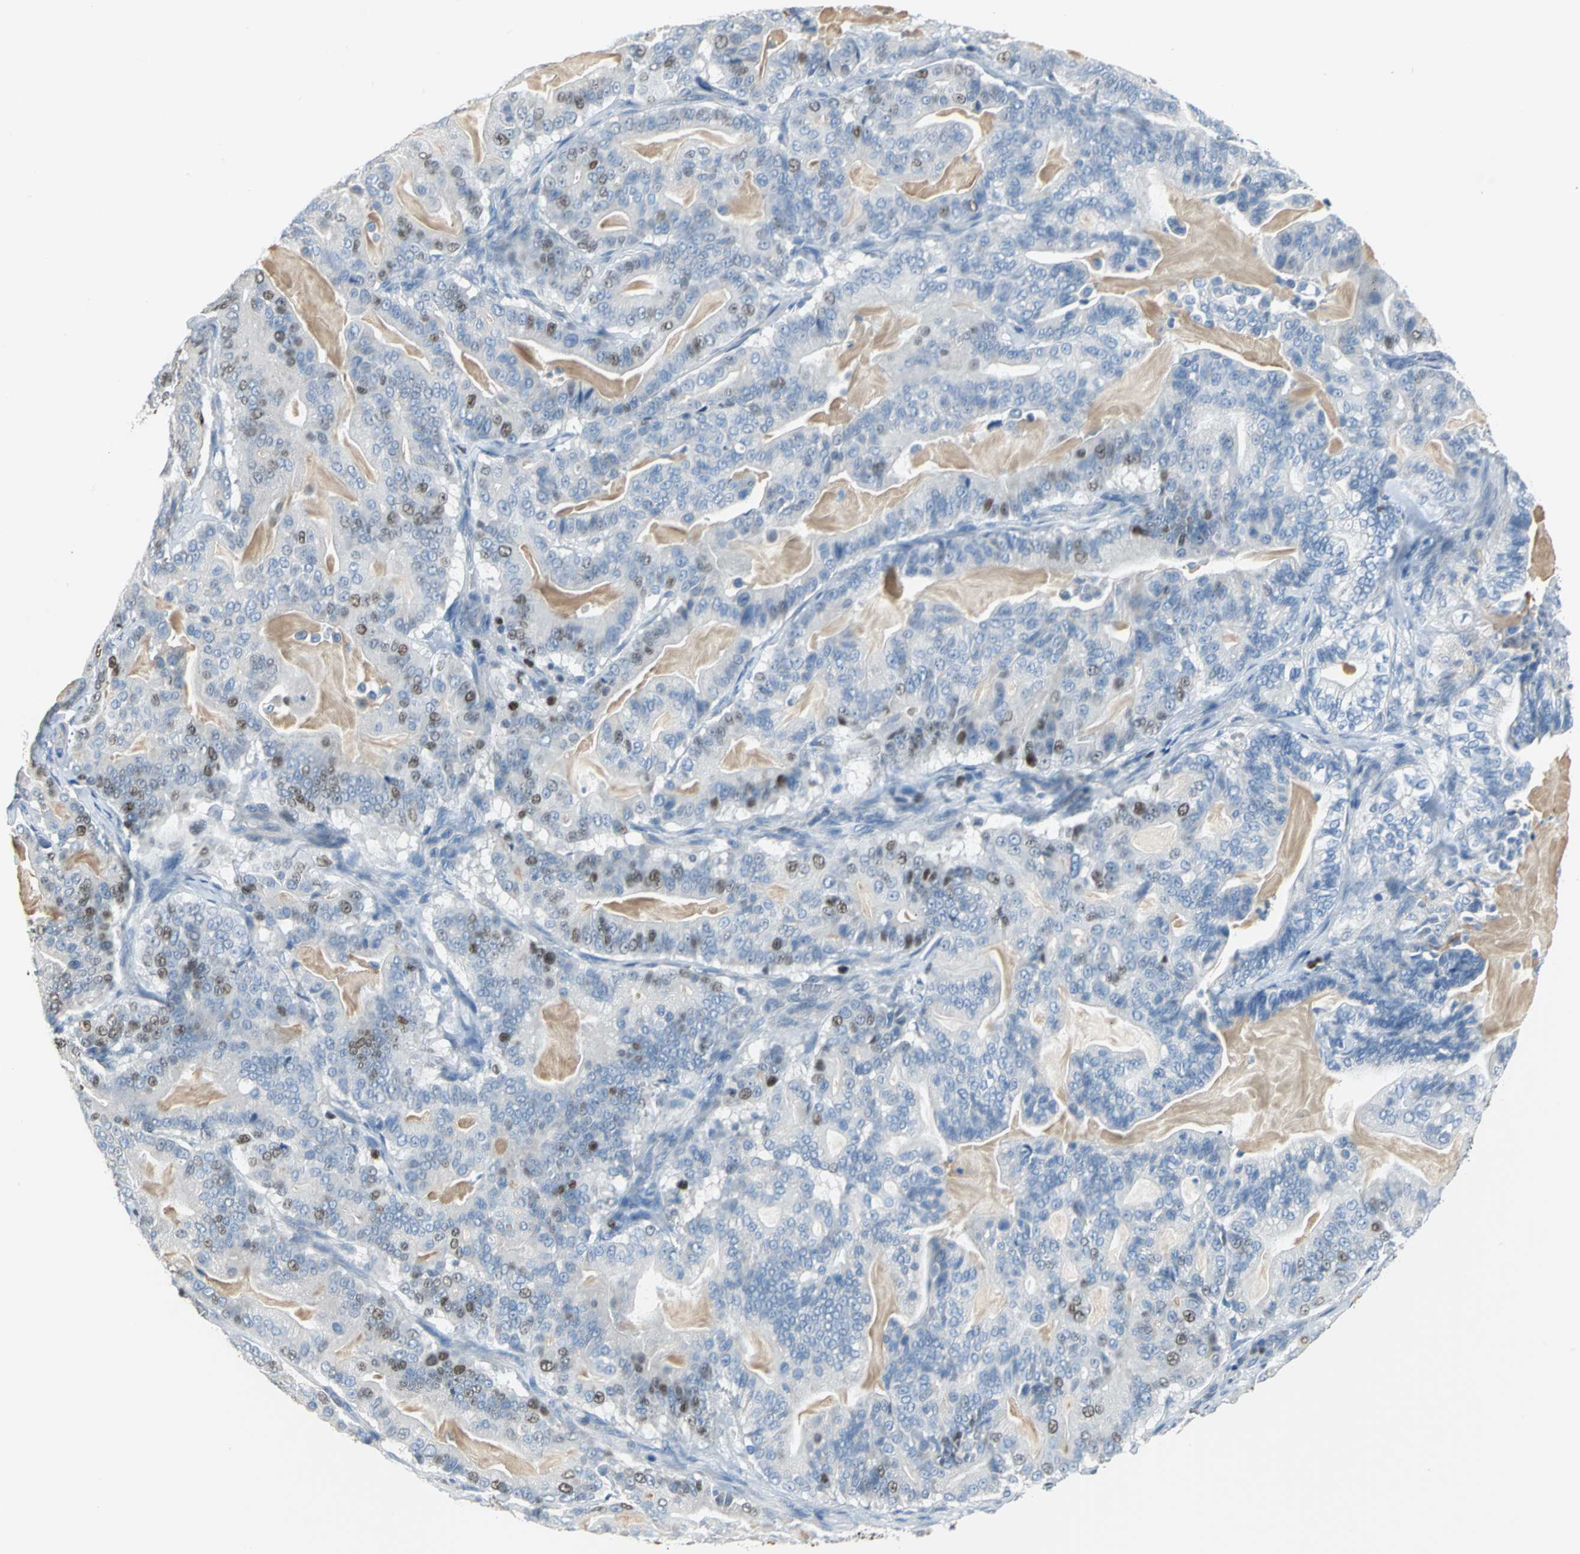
{"staining": {"intensity": "moderate", "quantity": "<25%", "location": "nuclear"}, "tissue": "pancreatic cancer", "cell_type": "Tumor cells", "image_type": "cancer", "snomed": [{"axis": "morphology", "description": "Adenocarcinoma, NOS"}, {"axis": "topography", "description": "Pancreas"}], "caption": "Protein expression analysis of pancreatic cancer (adenocarcinoma) reveals moderate nuclear expression in about <25% of tumor cells.", "gene": "MCM3", "patient": {"sex": "male", "age": 63}}